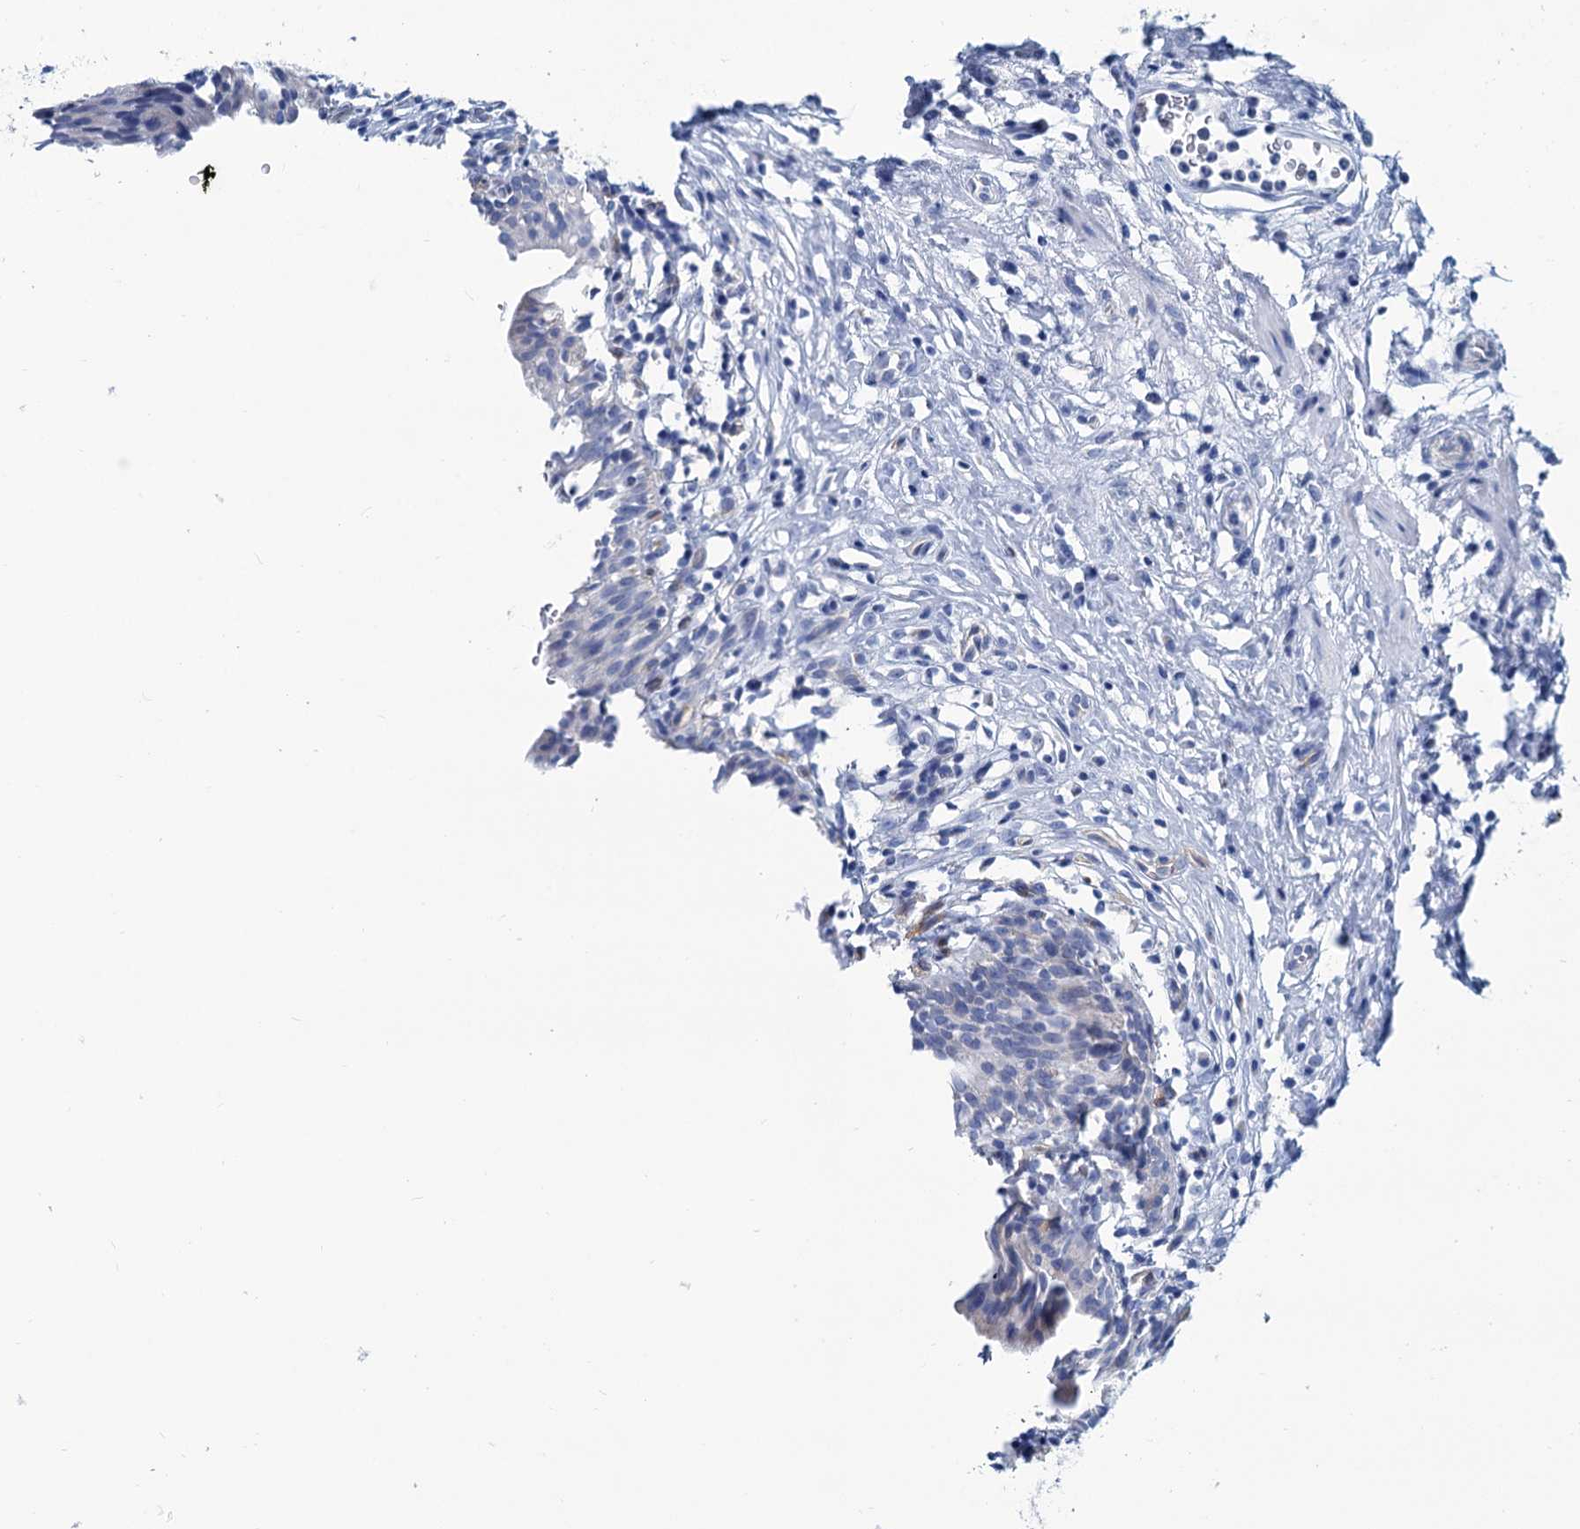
{"staining": {"intensity": "negative", "quantity": "none", "location": "none"}, "tissue": "urinary bladder", "cell_type": "Urothelial cells", "image_type": "normal", "snomed": [{"axis": "morphology", "description": "Normal tissue, NOS"}, {"axis": "morphology", "description": "Inflammation, NOS"}, {"axis": "topography", "description": "Urinary bladder"}], "caption": "This is an immunohistochemistry micrograph of normal urinary bladder. There is no staining in urothelial cells.", "gene": "SLC1A3", "patient": {"sex": "male", "age": 63}}